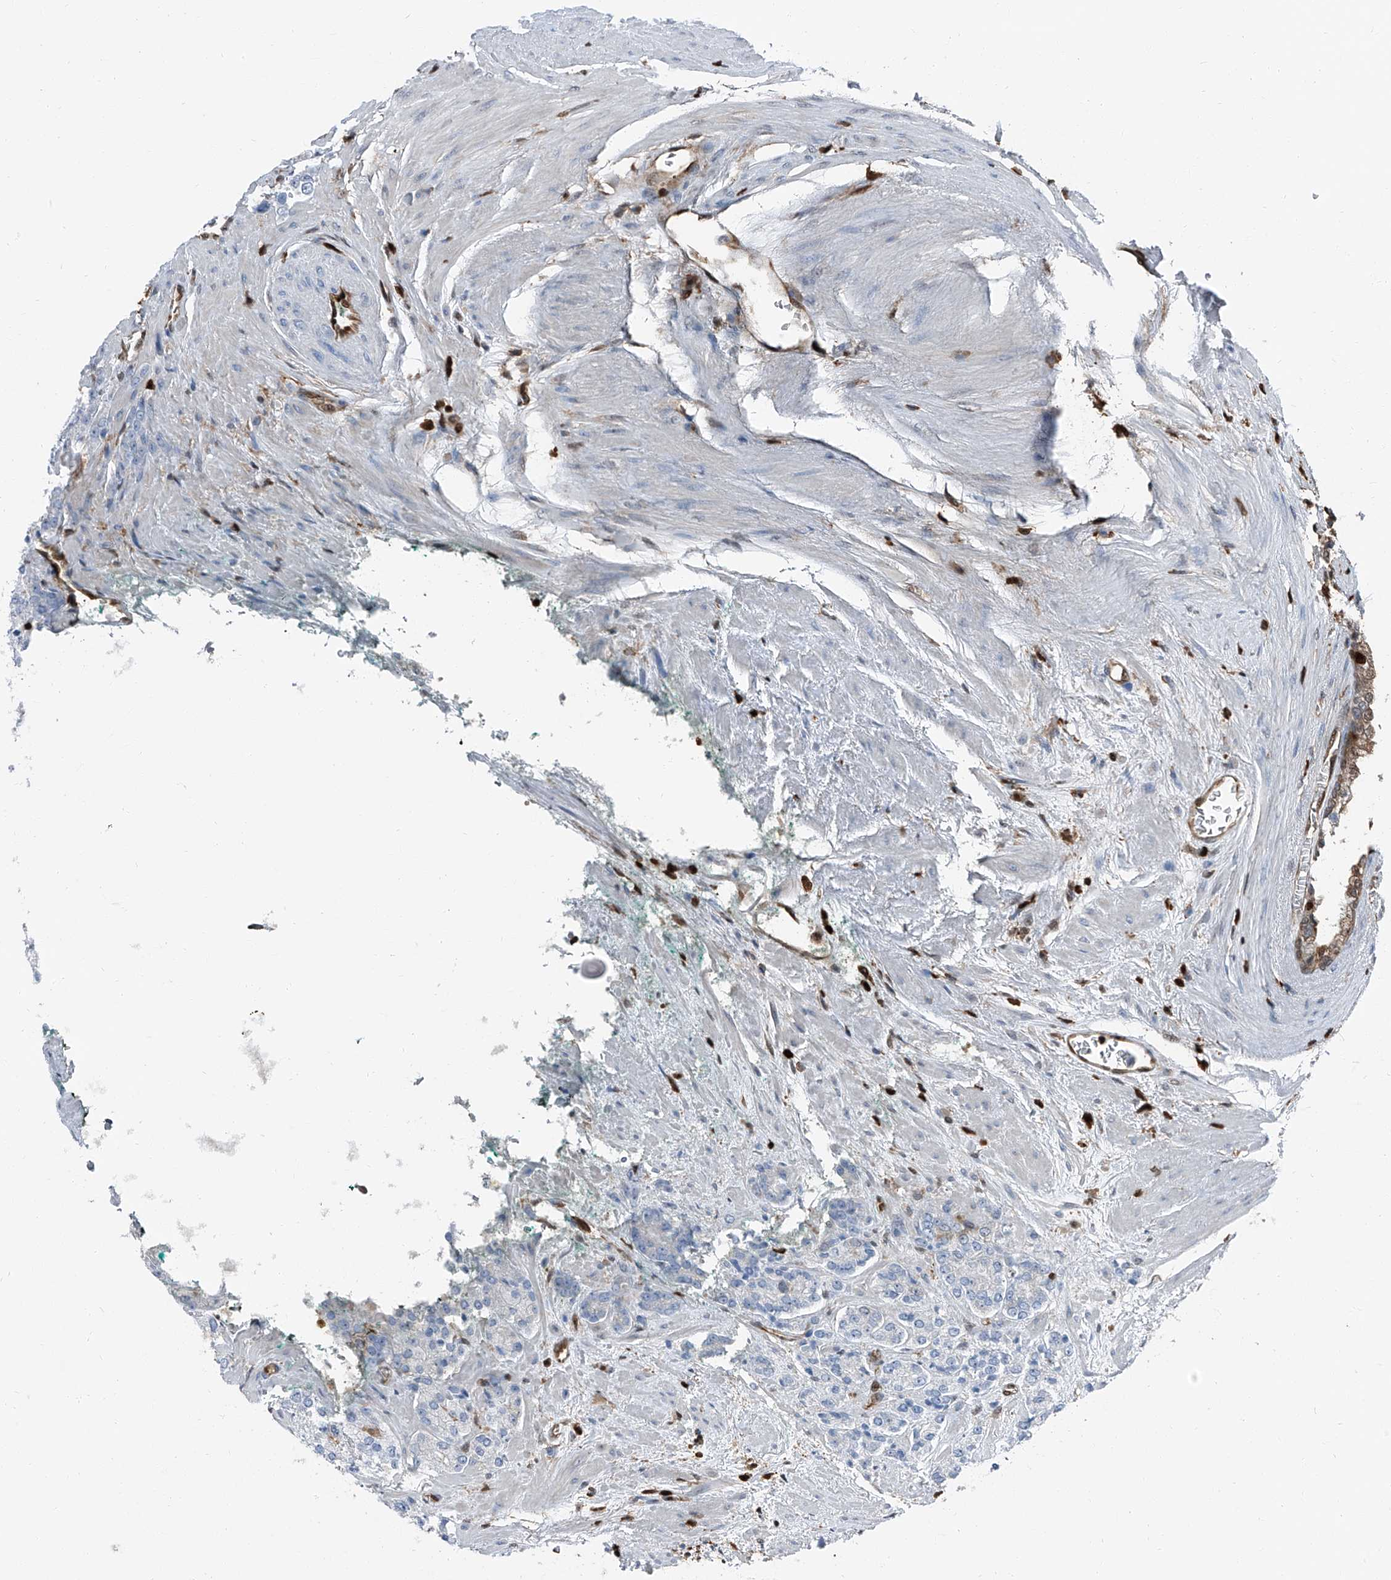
{"staining": {"intensity": "negative", "quantity": "none", "location": "none"}, "tissue": "prostate cancer", "cell_type": "Tumor cells", "image_type": "cancer", "snomed": [{"axis": "morphology", "description": "Adenocarcinoma, High grade"}, {"axis": "topography", "description": "Prostate"}], "caption": "The micrograph demonstrates no significant expression in tumor cells of adenocarcinoma (high-grade) (prostate).", "gene": "PSMB10", "patient": {"sex": "male", "age": 71}}